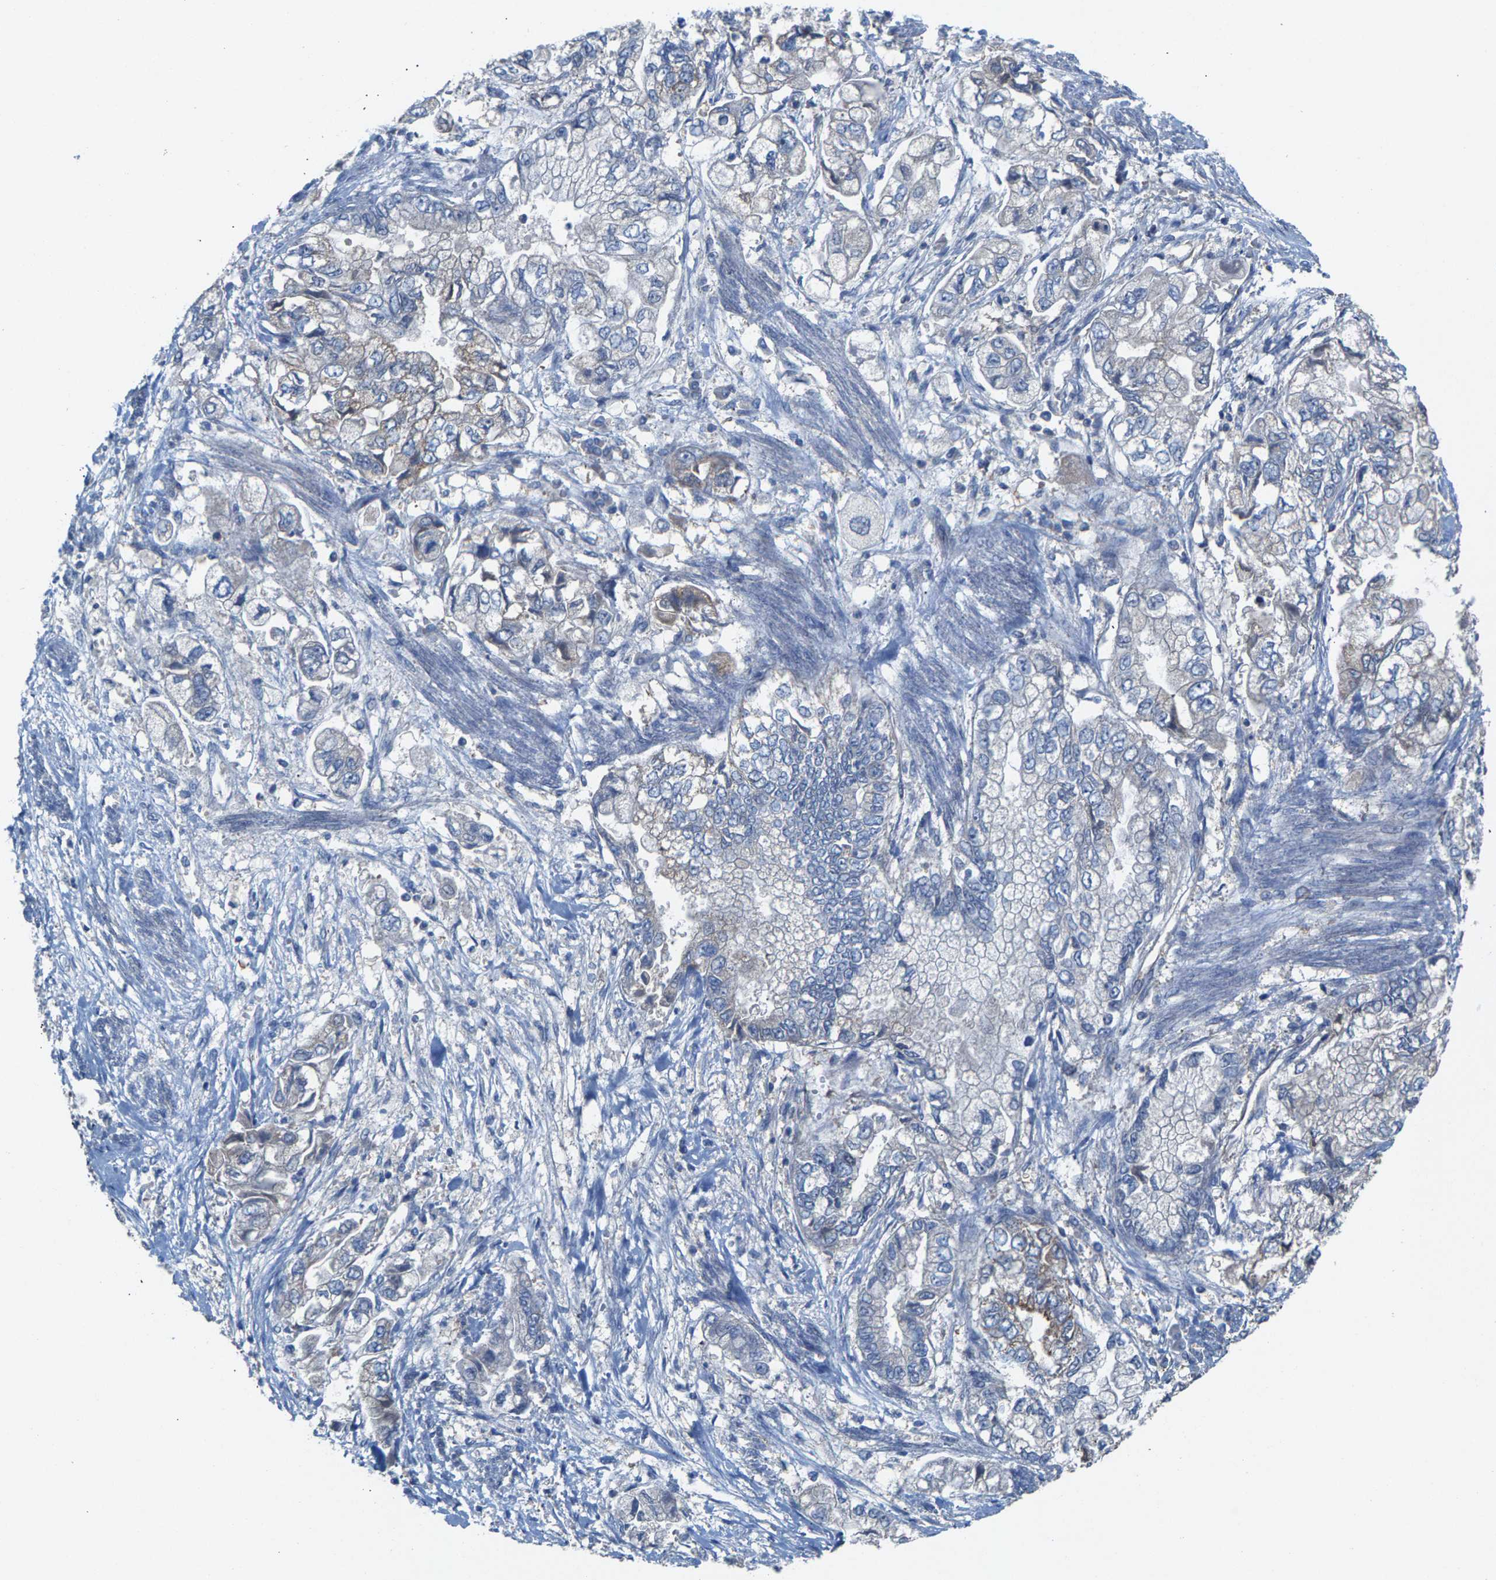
{"staining": {"intensity": "weak", "quantity": "<25%", "location": "cytoplasmic/membranous"}, "tissue": "stomach cancer", "cell_type": "Tumor cells", "image_type": "cancer", "snomed": [{"axis": "morphology", "description": "Normal tissue, NOS"}, {"axis": "morphology", "description": "Adenocarcinoma, NOS"}, {"axis": "topography", "description": "Stomach"}], "caption": "Tumor cells show no significant expression in stomach cancer (adenocarcinoma).", "gene": "MRM1", "patient": {"sex": "male", "age": 62}}